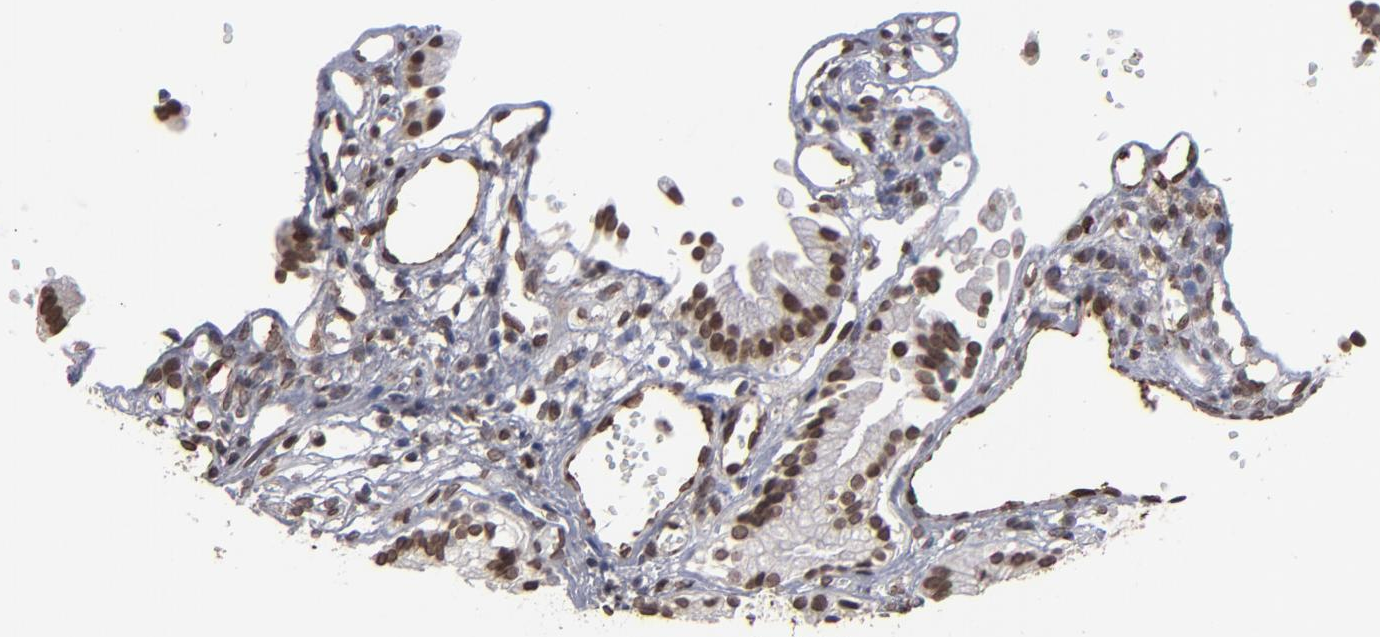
{"staining": {"intensity": "moderate", "quantity": ">75%", "location": "nuclear"}, "tissue": "gallbladder", "cell_type": "Glandular cells", "image_type": "normal", "snomed": [{"axis": "morphology", "description": "Normal tissue, NOS"}, {"axis": "topography", "description": "Gallbladder"}], "caption": "Moderate nuclear positivity for a protein is present in about >75% of glandular cells of unremarkable gallbladder using immunohistochemistry (IHC).", "gene": "BAZ1A", "patient": {"sex": "male", "age": 65}}